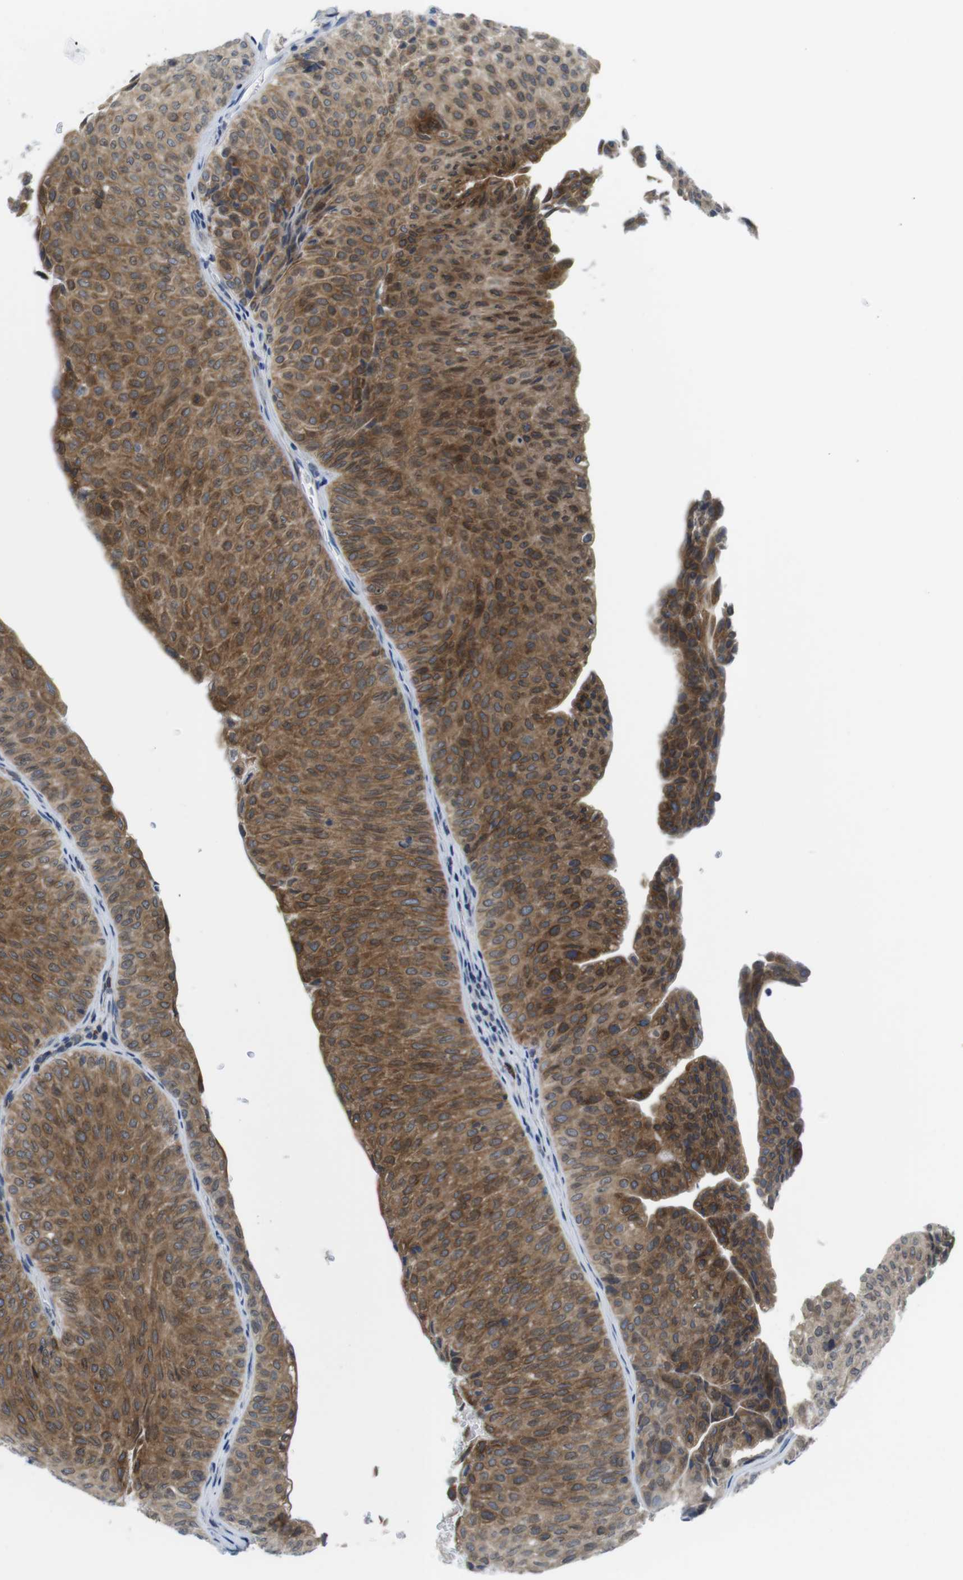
{"staining": {"intensity": "strong", "quantity": ">75%", "location": "cytoplasmic/membranous"}, "tissue": "urothelial cancer", "cell_type": "Tumor cells", "image_type": "cancer", "snomed": [{"axis": "morphology", "description": "Urothelial carcinoma, Low grade"}, {"axis": "topography", "description": "Urinary bladder"}], "caption": "The immunohistochemical stain highlights strong cytoplasmic/membranous staining in tumor cells of urothelial carcinoma (low-grade) tissue.", "gene": "ERGIC3", "patient": {"sex": "male", "age": 78}}